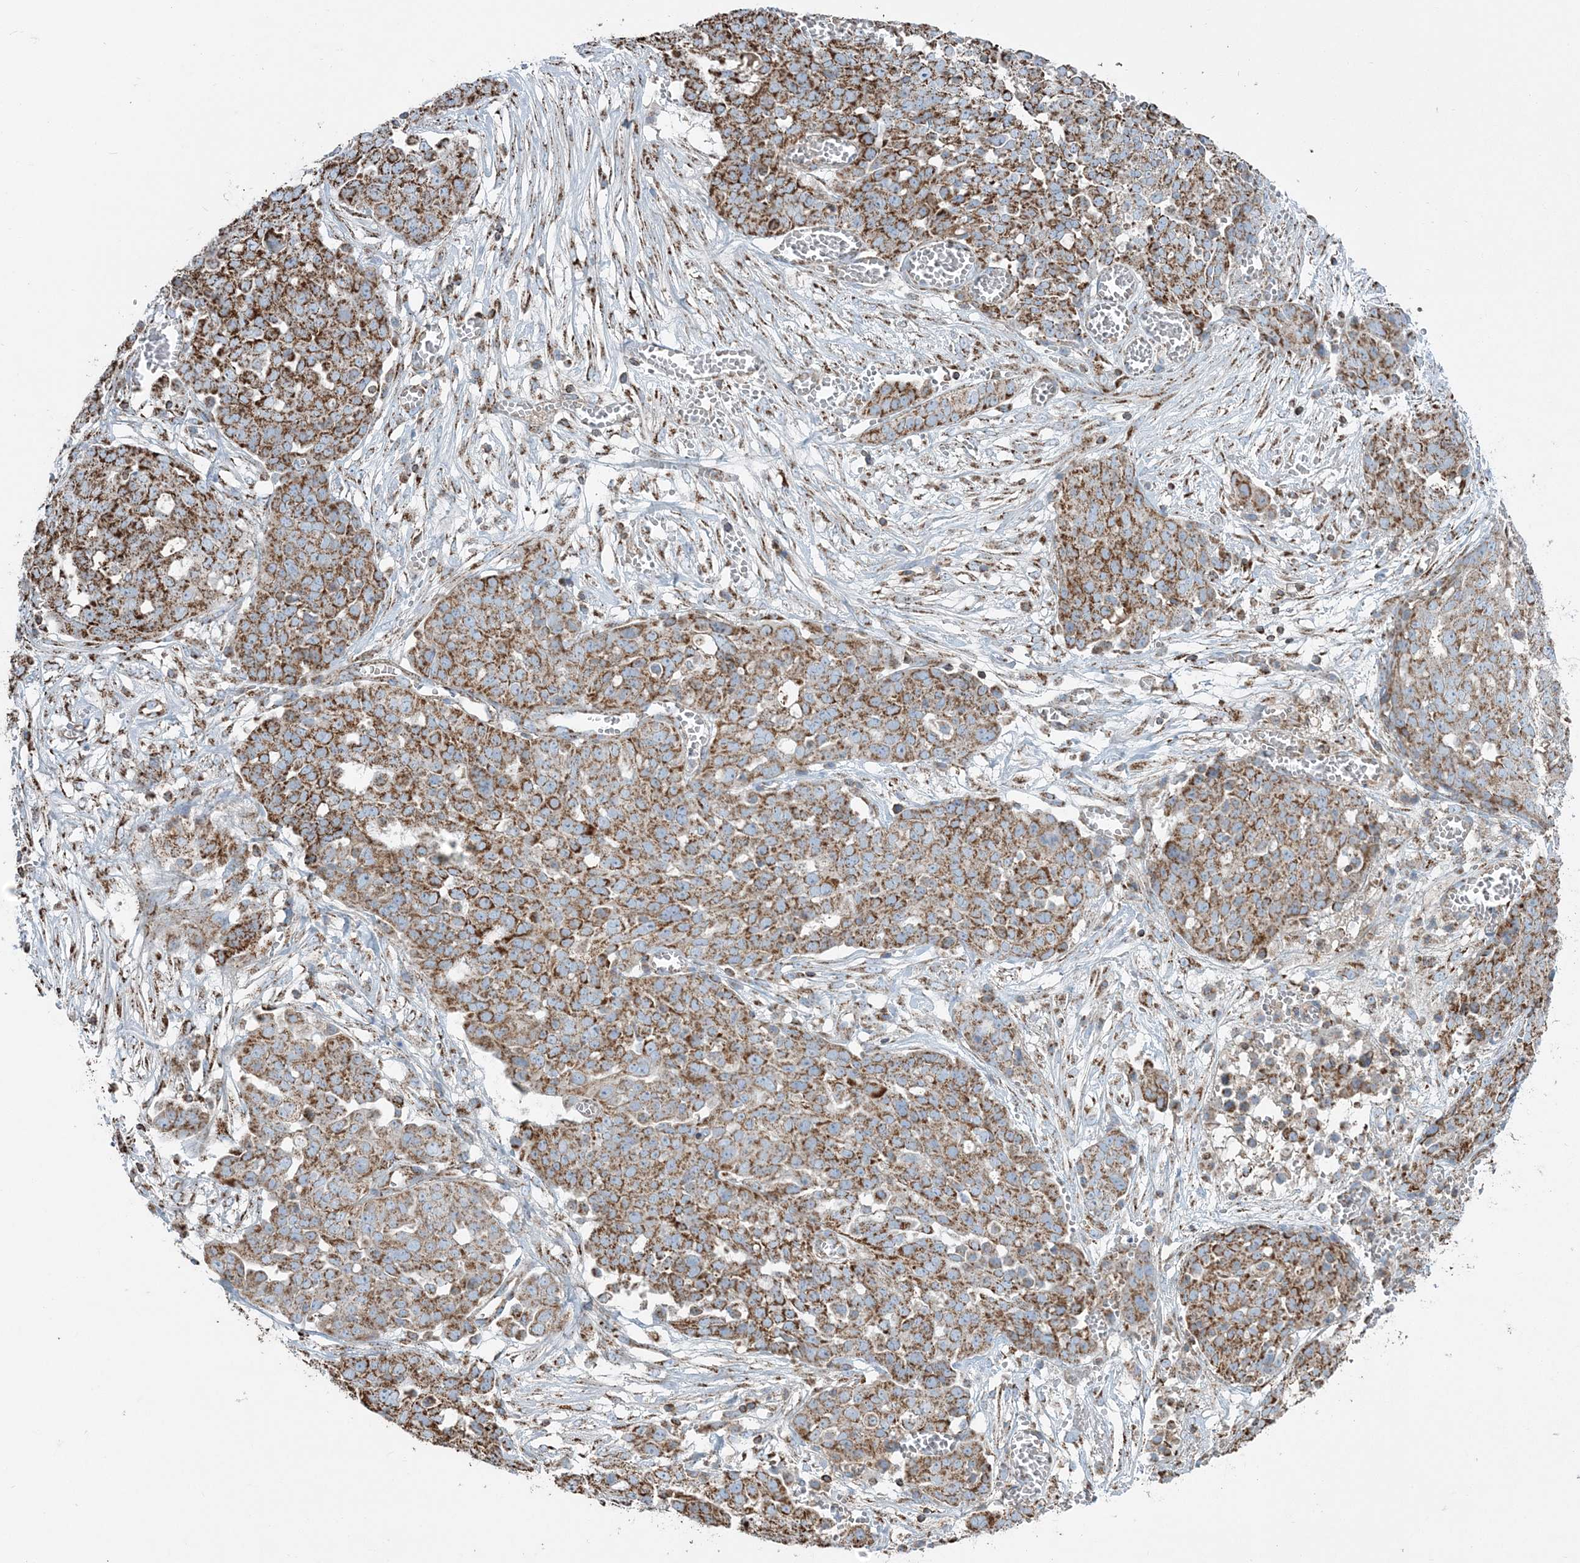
{"staining": {"intensity": "strong", "quantity": ">75%", "location": "cytoplasmic/membranous"}, "tissue": "ovarian cancer", "cell_type": "Tumor cells", "image_type": "cancer", "snomed": [{"axis": "morphology", "description": "Cystadenocarcinoma, serous, NOS"}, {"axis": "topography", "description": "Soft tissue"}, {"axis": "topography", "description": "Ovary"}], "caption": "A high-resolution image shows immunohistochemistry (IHC) staining of ovarian serous cystadenocarcinoma, which shows strong cytoplasmic/membranous expression in about >75% of tumor cells. (DAB (3,3'-diaminobenzidine) = brown stain, brightfield microscopy at high magnification).", "gene": "RAB11FIP3", "patient": {"sex": "female", "age": 57}}